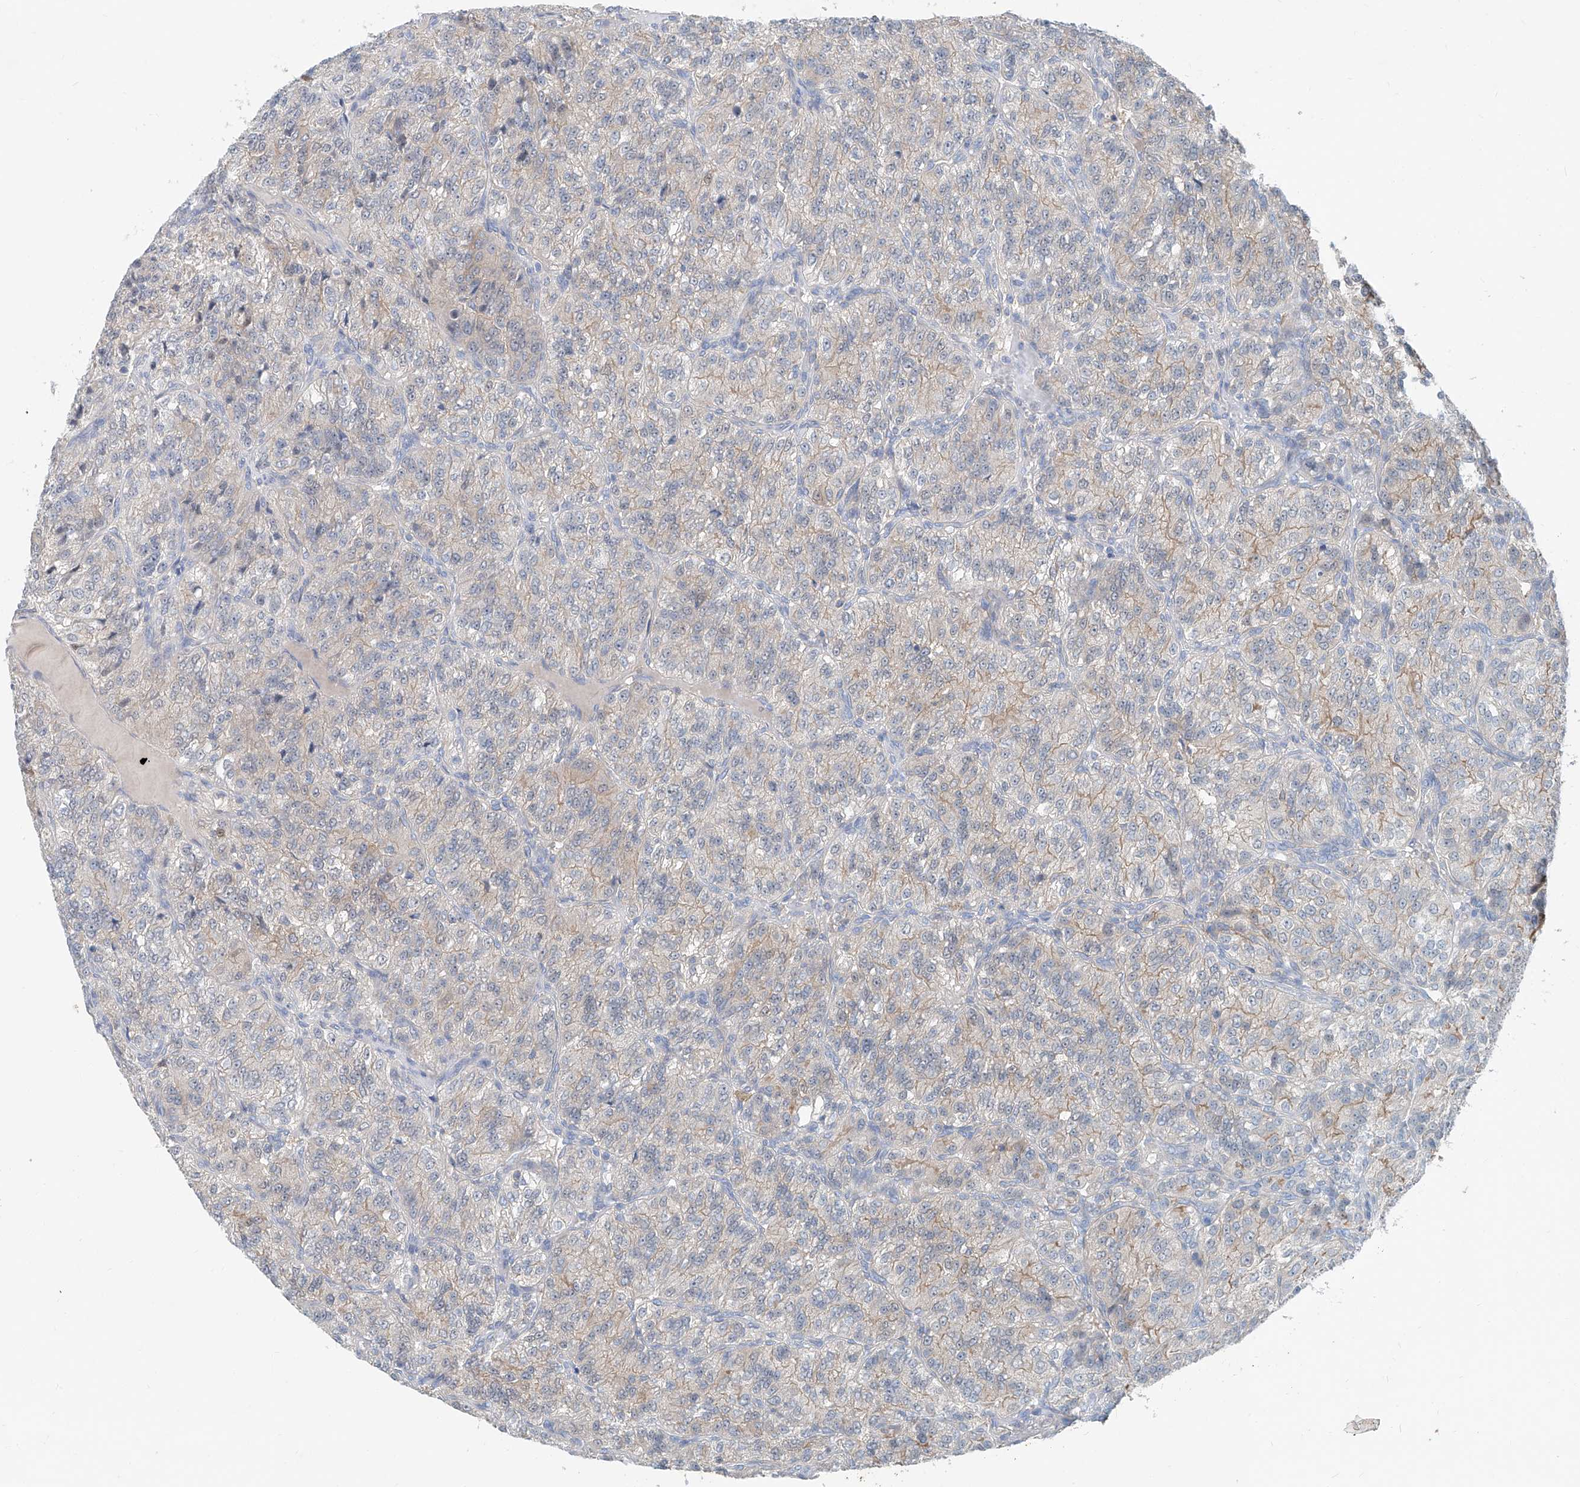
{"staining": {"intensity": "weak", "quantity": "<25%", "location": "cytoplasmic/membranous"}, "tissue": "renal cancer", "cell_type": "Tumor cells", "image_type": "cancer", "snomed": [{"axis": "morphology", "description": "Adenocarcinoma, NOS"}, {"axis": "topography", "description": "Kidney"}], "caption": "Tumor cells show no significant protein expression in renal adenocarcinoma.", "gene": "ANKRD34A", "patient": {"sex": "female", "age": 63}}